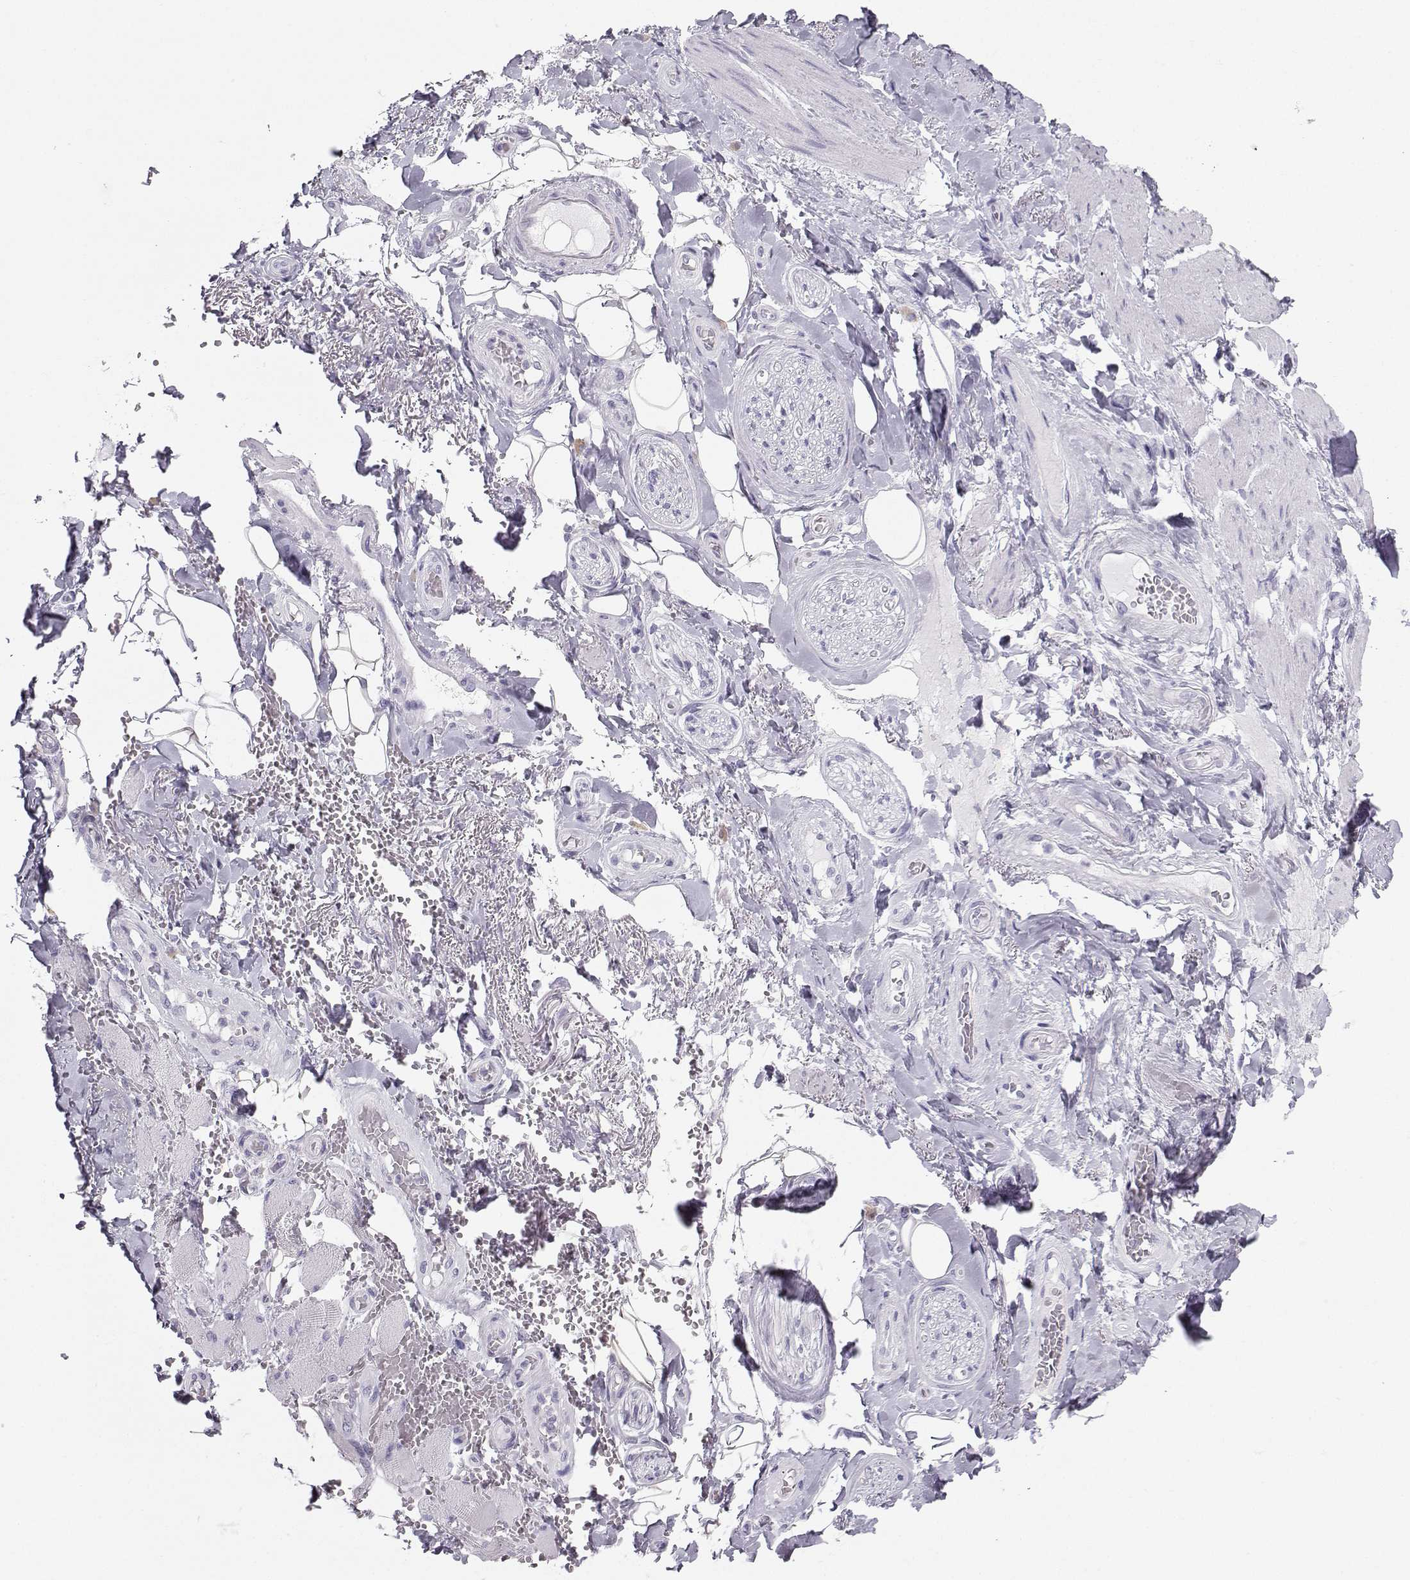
{"staining": {"intensity": "negative", "quantity": "none", "location": "none"}, "tissue": "adipose tissue", "cell_type": "Adipocytes", "image_type": "normal", "snomed": [{"axis": "morphology", "description": "Normal tissue, NOS"}, {"axis": "topography", "description": "Anal"}, {"axis": "topography", "description": "Peripheral nerve tissue"}], "caption": "DAB (3,3'-diaminobenzidine) immunohistochemical staining of unremarkable human adipose tissue exhibits no significant staining in adipocytes. Nuclei are stained in blue.", "gene": "IQCD", "patient": {"sex": "male", "age": 53}}